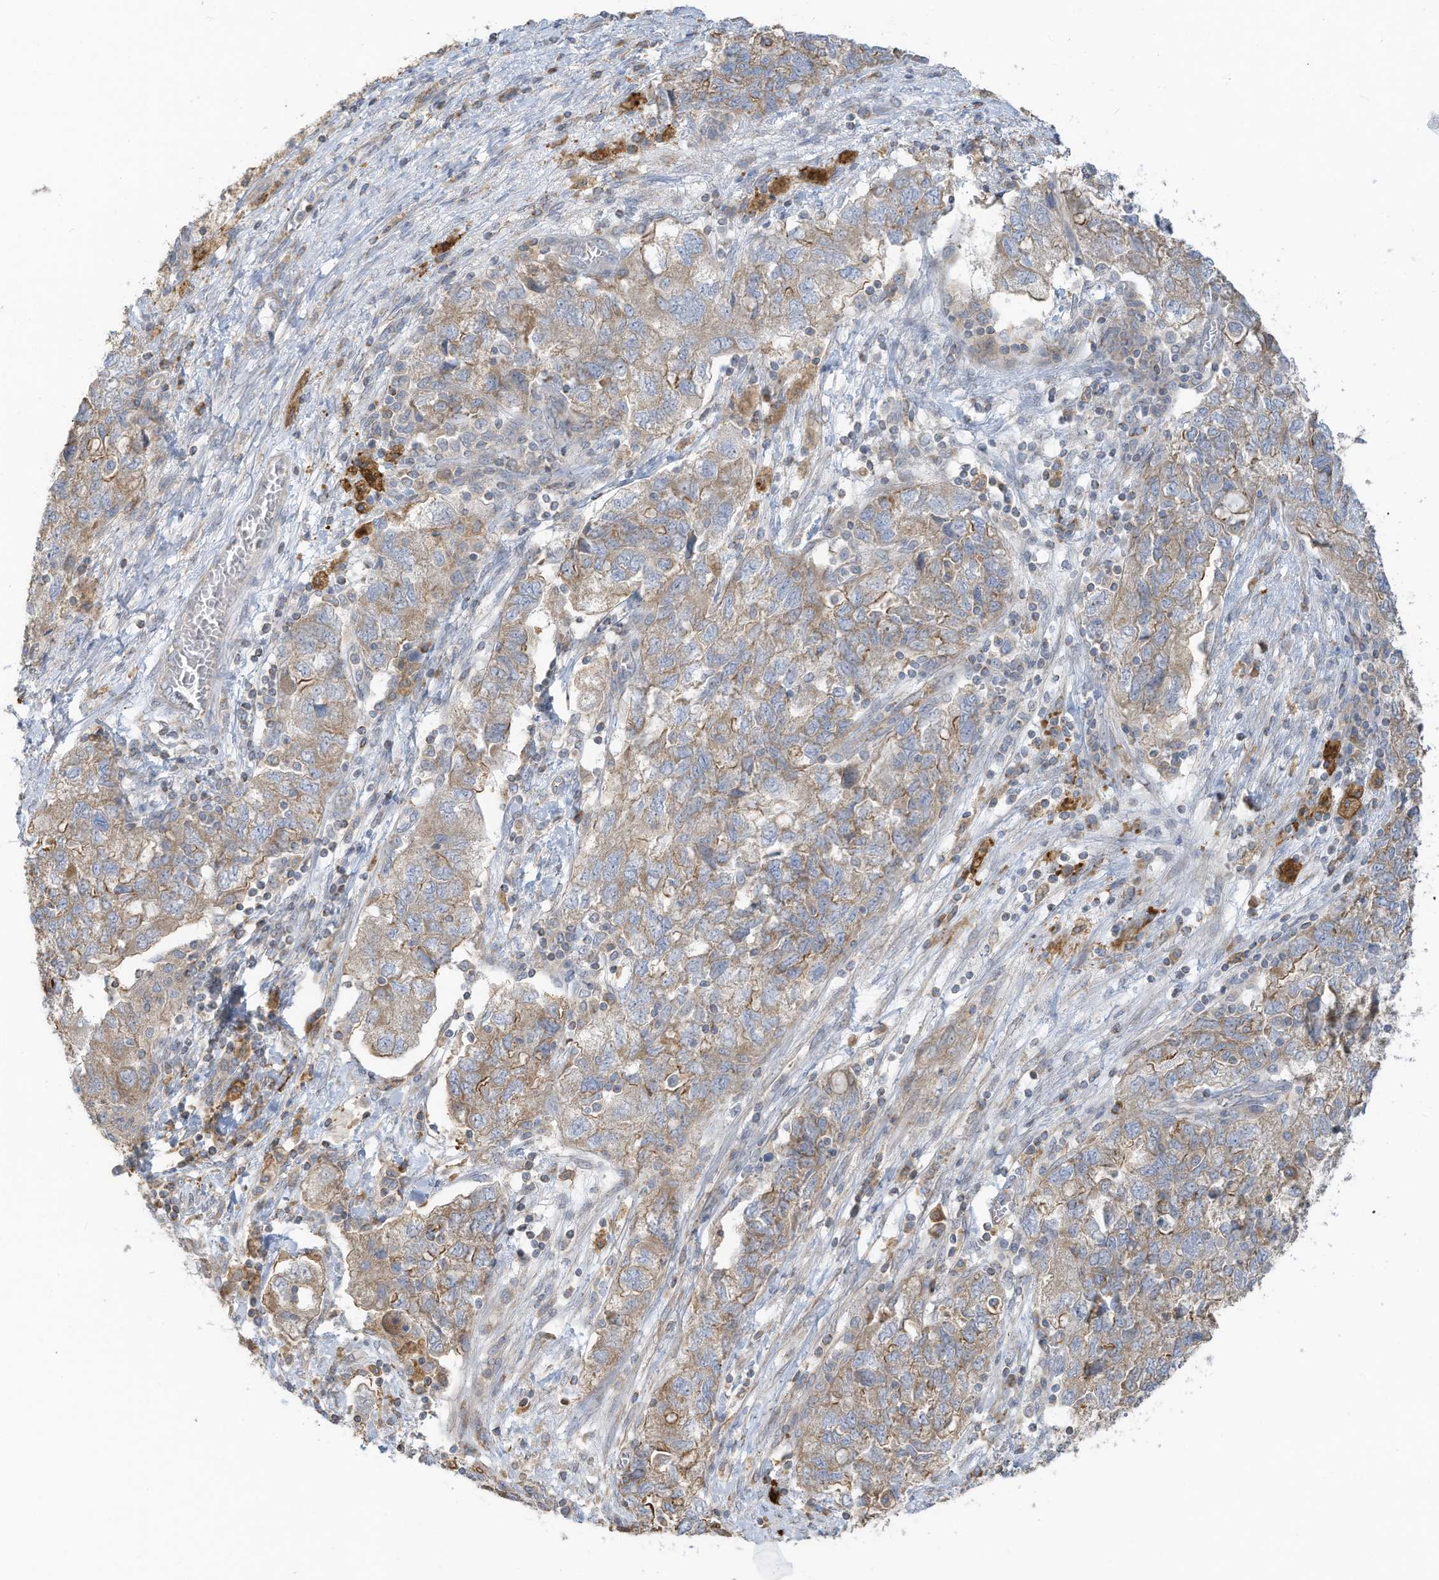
{"staining": {"intensity": "weak", "quantity": ">75%", "location": "cytoplasmic/membranous"}, "tissue": "ovarian cancer", "cell_type": "Tumor cells", "image_type": "cancer", "snomed": [{"axis": "morphology", "description": "Carcinoma, NOS"}, {"axis": "morphology", "description": "Cystadenocarcinoma, serous, NOS"}, {"axis": "topography", "description": "Ovary"}], "caption": "This photomicrograph shows immunohistochemistry staining of carcinoma (ovarian), with low weak cytoplasmic/membranous expression in about >75% of tumor cells.", "gene": "GTPBP2", "patient": {"sex": "female", "age": 69}}